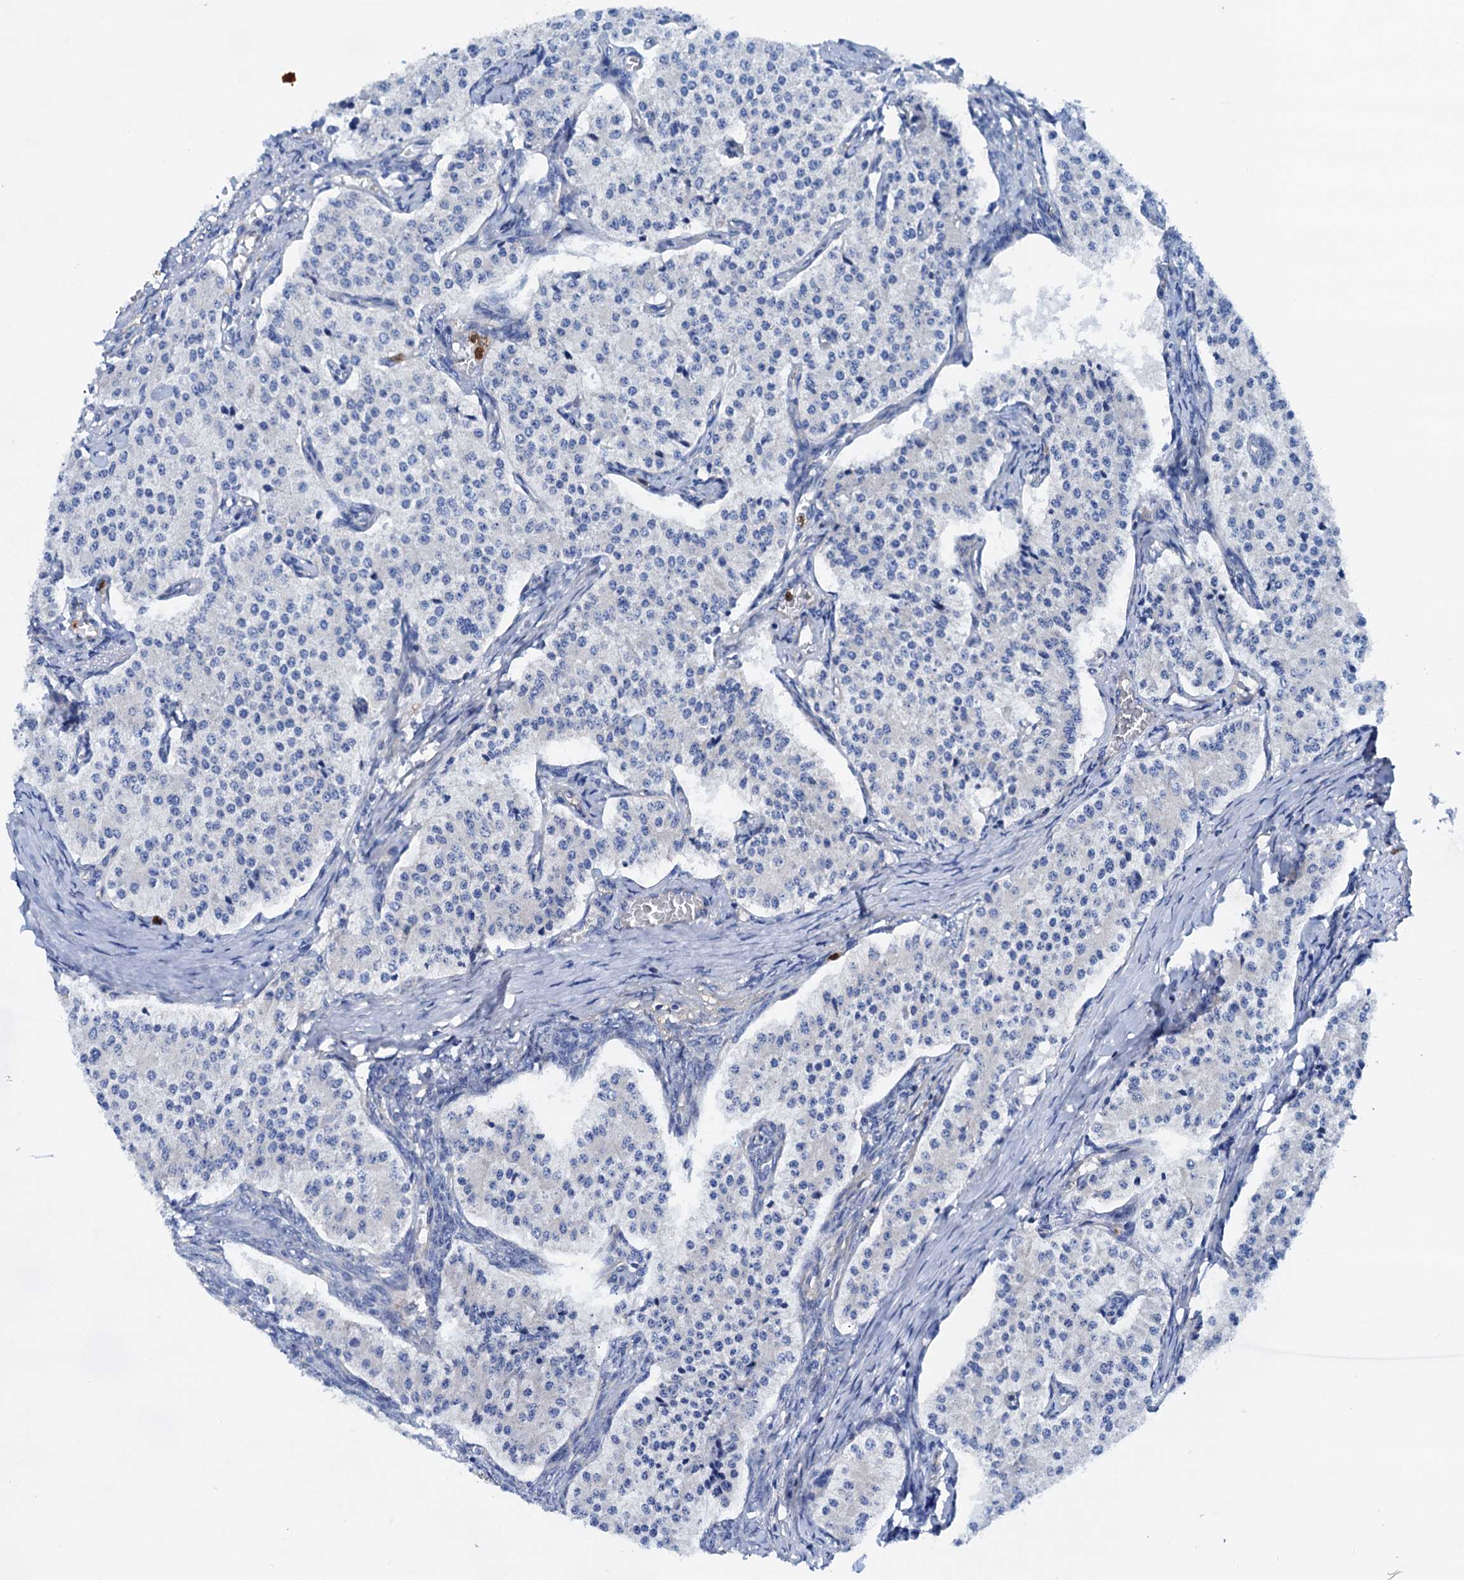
{"staining": {"intensity": "negative", "quantity": "none", "location": "none"}, "tissue": "carcinoid", "cell_type": "Tumor cells", "image_type": "cancer", "snomed": [{"axis": "morphology", "description": "Carcinoid, malignant, NOS"}, {"axis": "topography", "description": "Colon"}], "caption": "A micrograph of carcinoid stained for a protein displays no brown staining in tumor cells.", "gene": "RASSF9", "patient": {"sex": "female", "age": 52}}